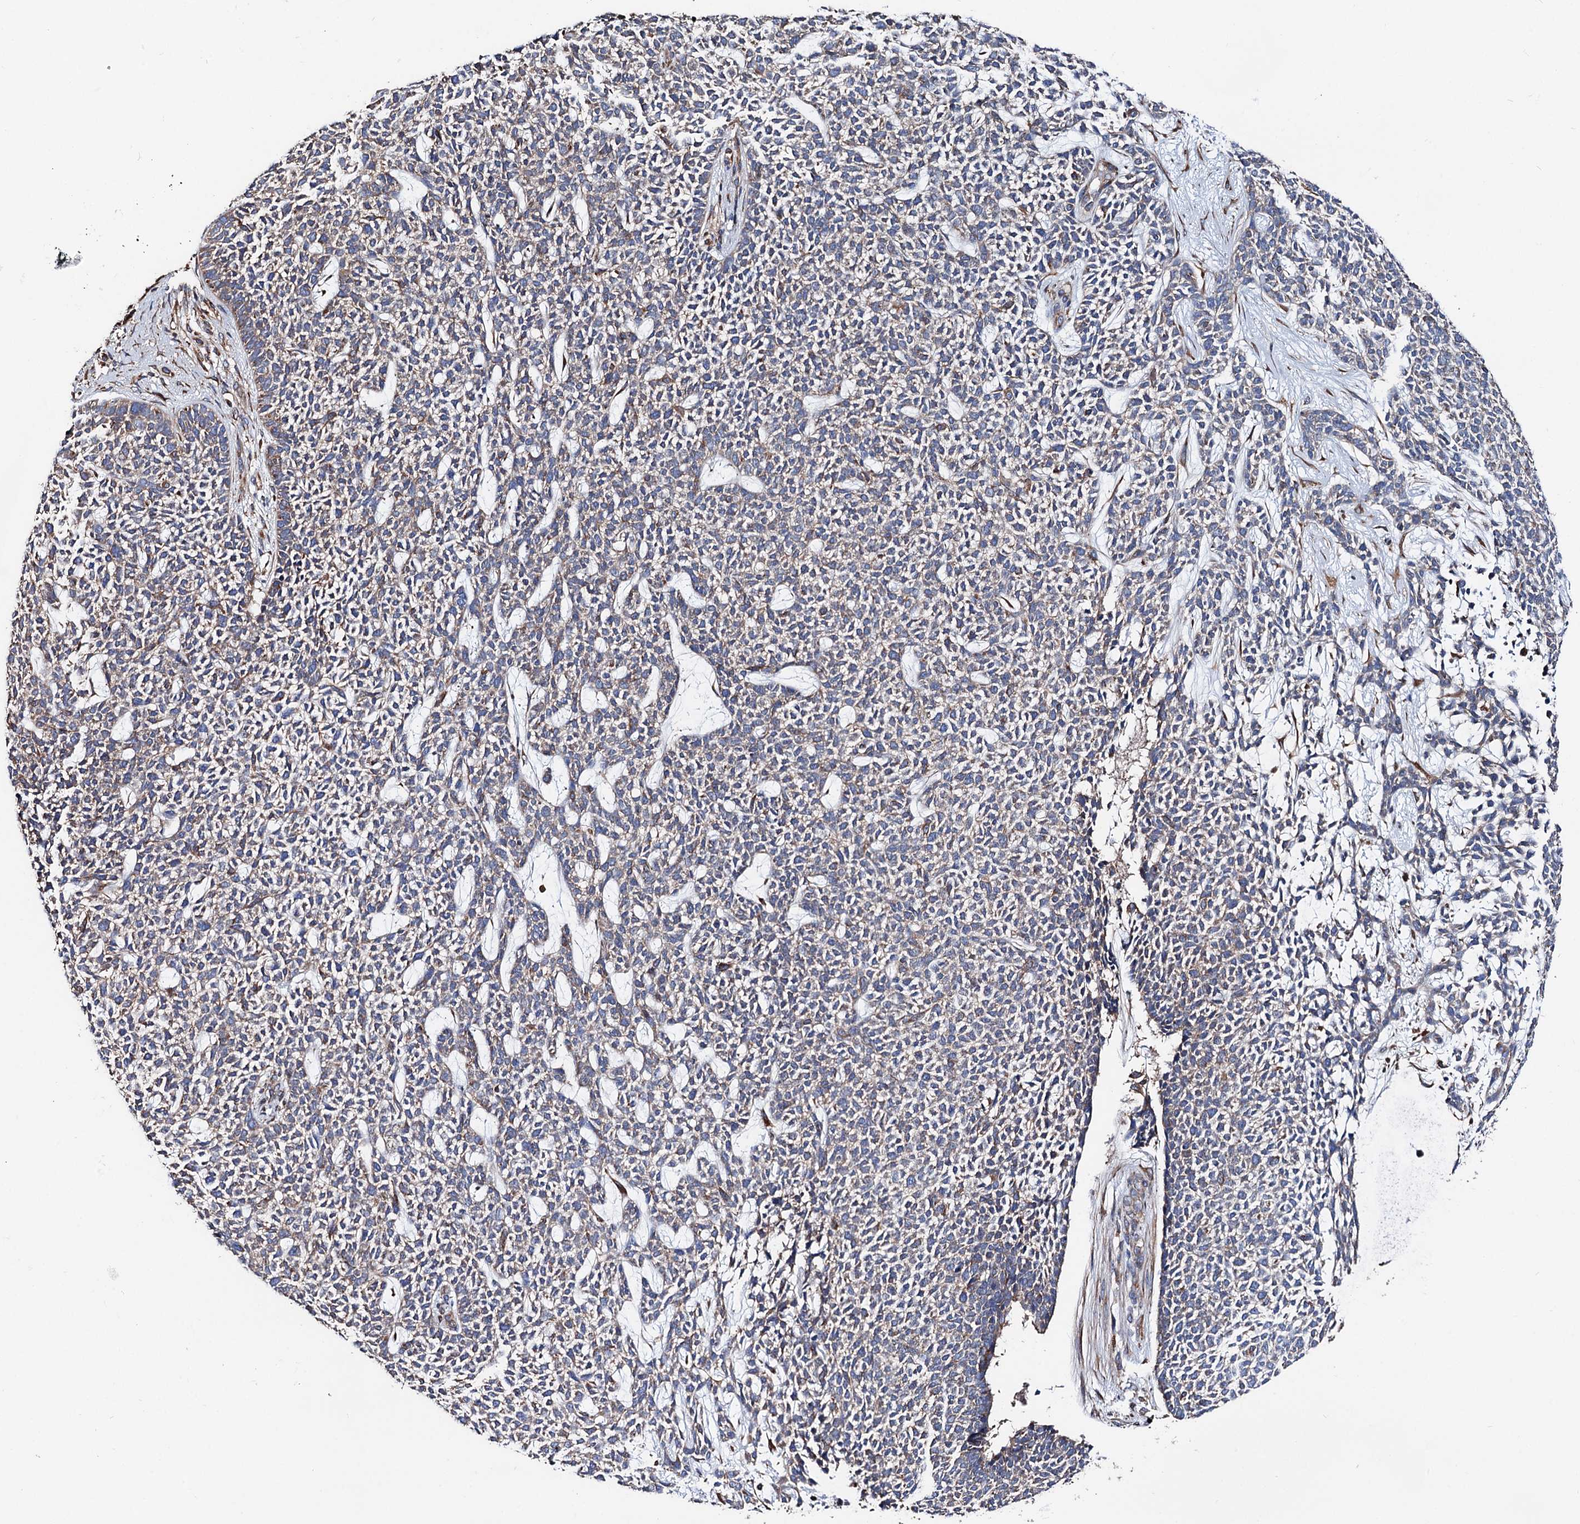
{"staining": {"intensity": "negative", "quantity": "none", "location": "none"}, "tissue": "skin cancer", "cell_type": "Tumor cells", "image_type": "cancer", "snomed": [{"axis": "morphology", "description": "Basal cell carcinoma"}, {"axis": "topography", "description": "Skin"}], "caption": "This is an IHC photomicrograph of skin cancer (basal cell carcinoma). There is no staining in tumor cells.", "gene": "ERP29", "patient": {"sex": "female", "age": 84}}